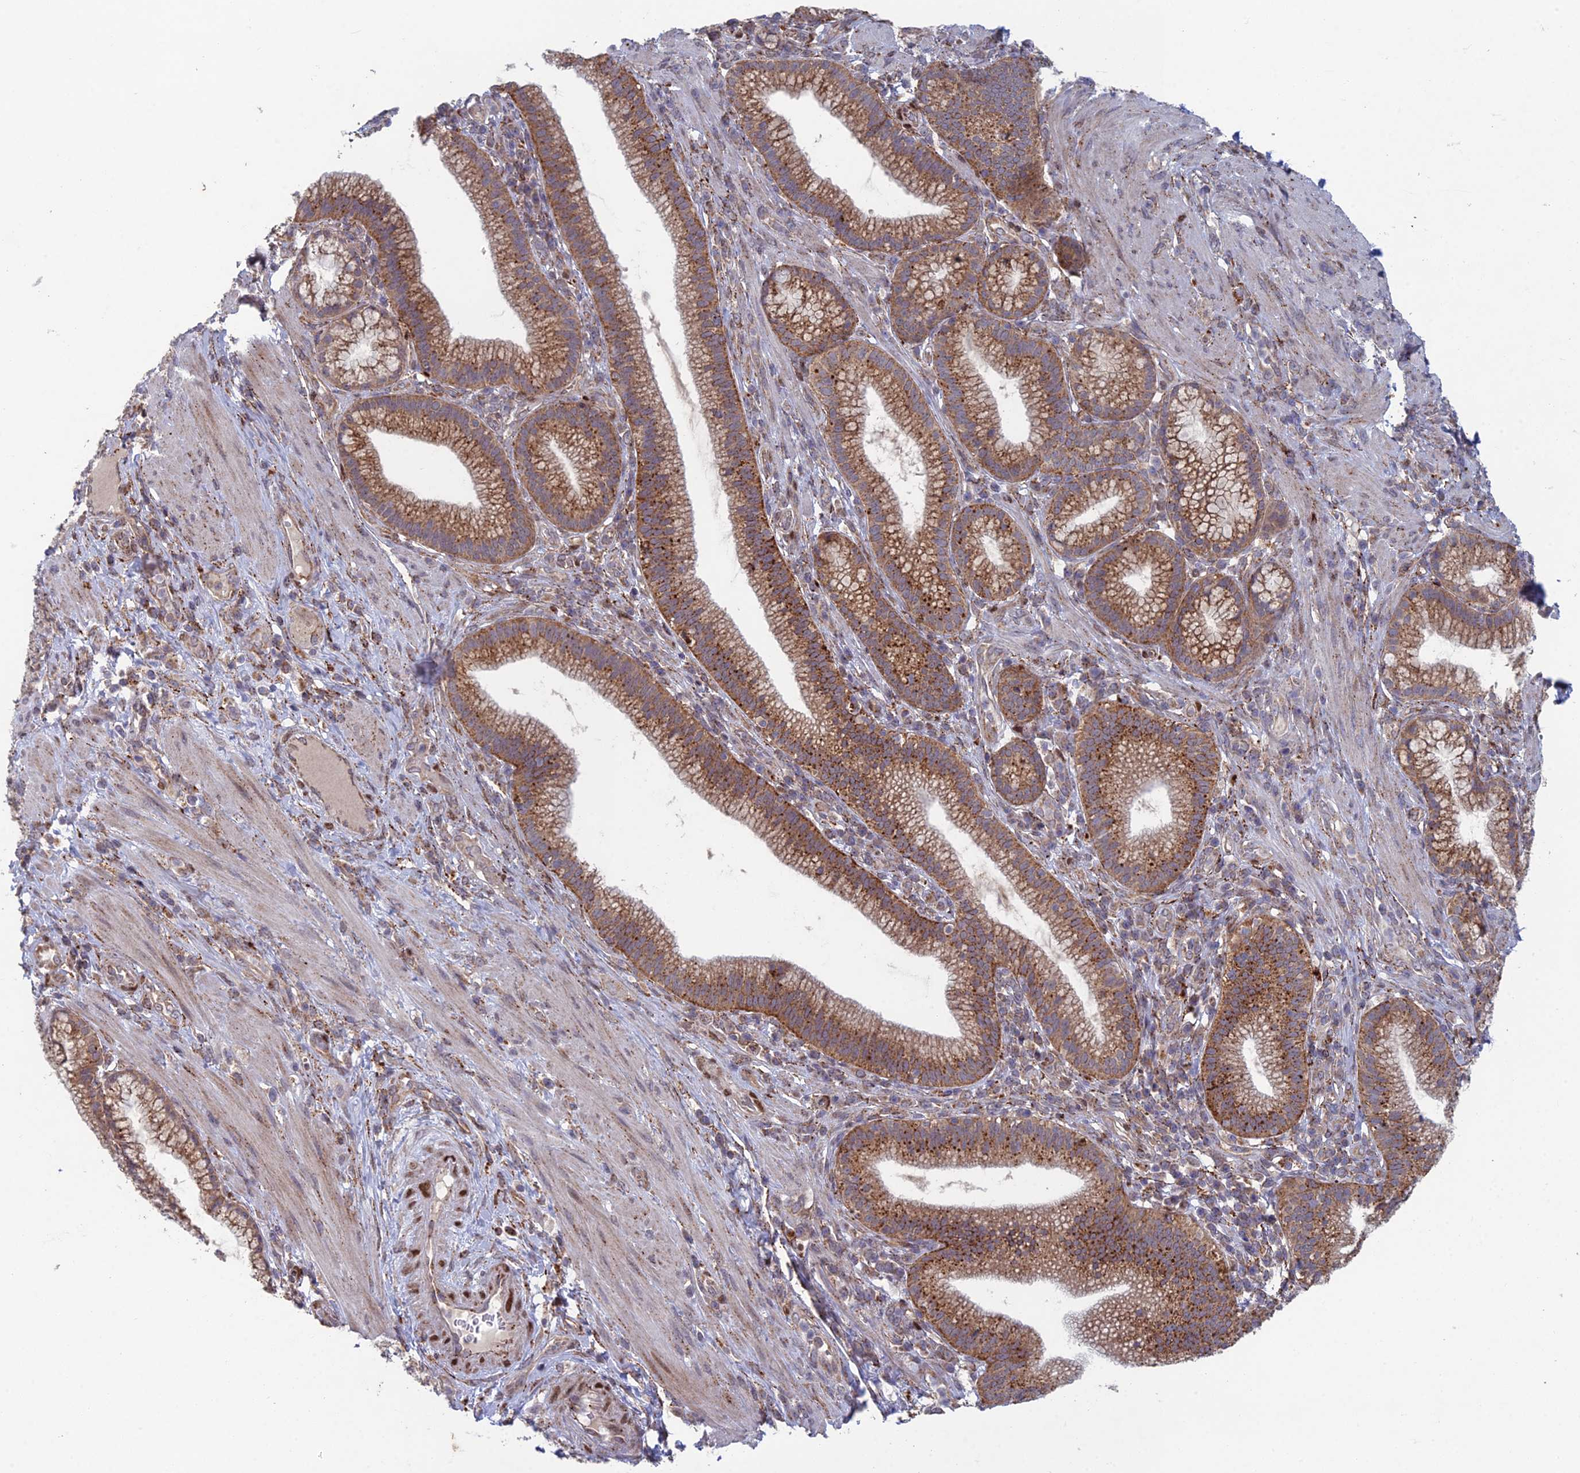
{"staining": {"intensity": "moderate", "quantity": ">75%", "location": "cytoplasmic/membranous"}, "tissue": "pancreatic cancer", "cell_type": "Tumor cells", "image_type": "cancer", "snomed": [{"axis": "morphology", "description": "Adenocarcinoma, NOS"}, {"axis": "topography", "description": "Pancreas"}], "caption": "Brown immunohistochemical staining in human pancreatic cancer demonstrates moderate cytoplasmic/membranous expression in about >75% of tumor cells.", "gene": "FOXS1", "patient": {"sex": "male", "age": 72}}